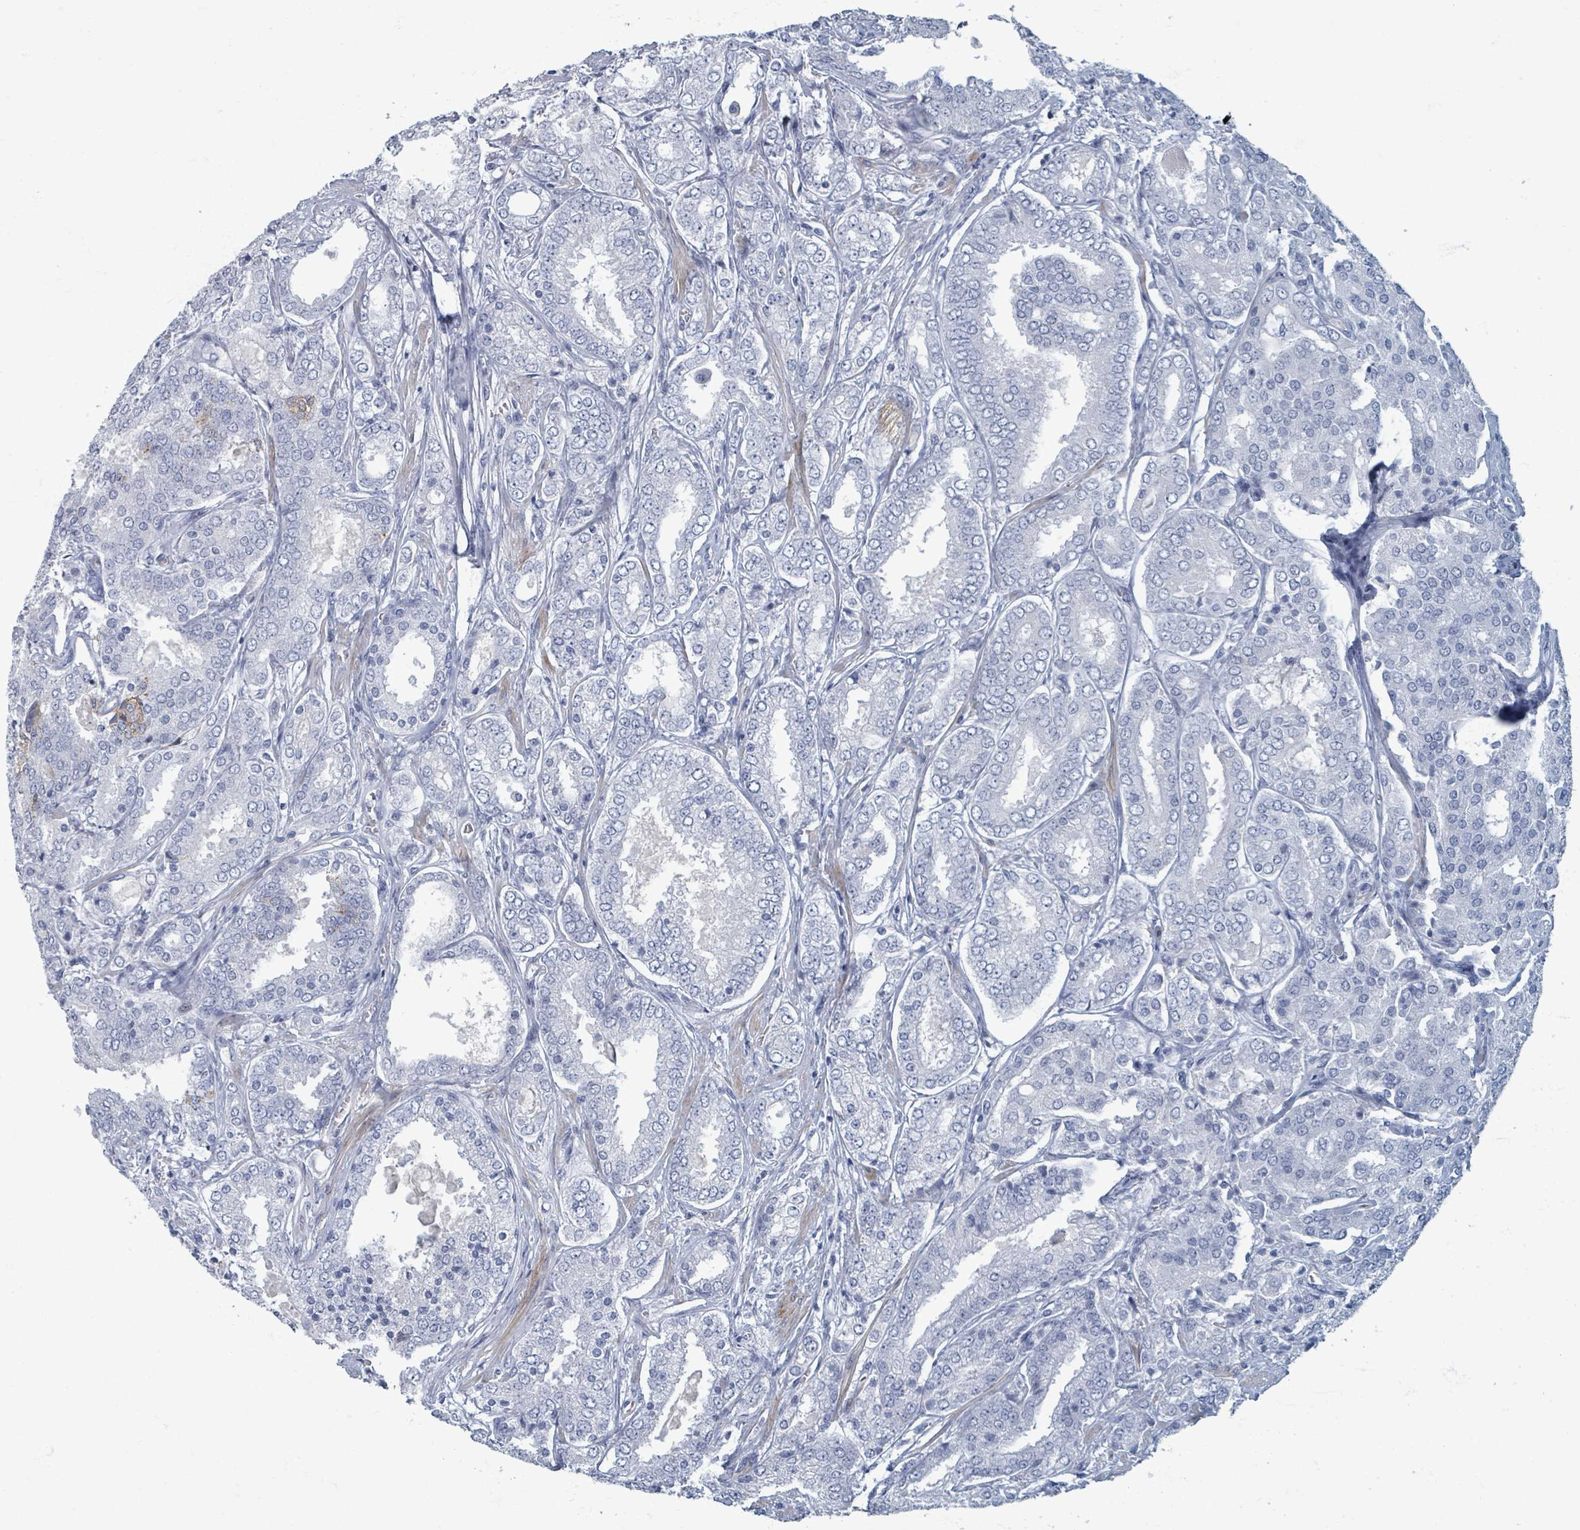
{"staining": {"intensity": "negative", "quantity": "none", "location": "none"}, "tissue": "prostate cancer", "cell_type": "Tumor cells", "image_type": "cancer", "snomed": [{"axis": "morphology", "description": "Adenocarcinoma, High grade"}, {"axis": "topography", "description": "Prostate"}], "caption": "The micrograph shows no significant expression in tumor cells of prostate cancer (adenocarcinoma (high-grade)).", "gene": "TAS2R1", "patient": {"sex": "male", "age": 63}}